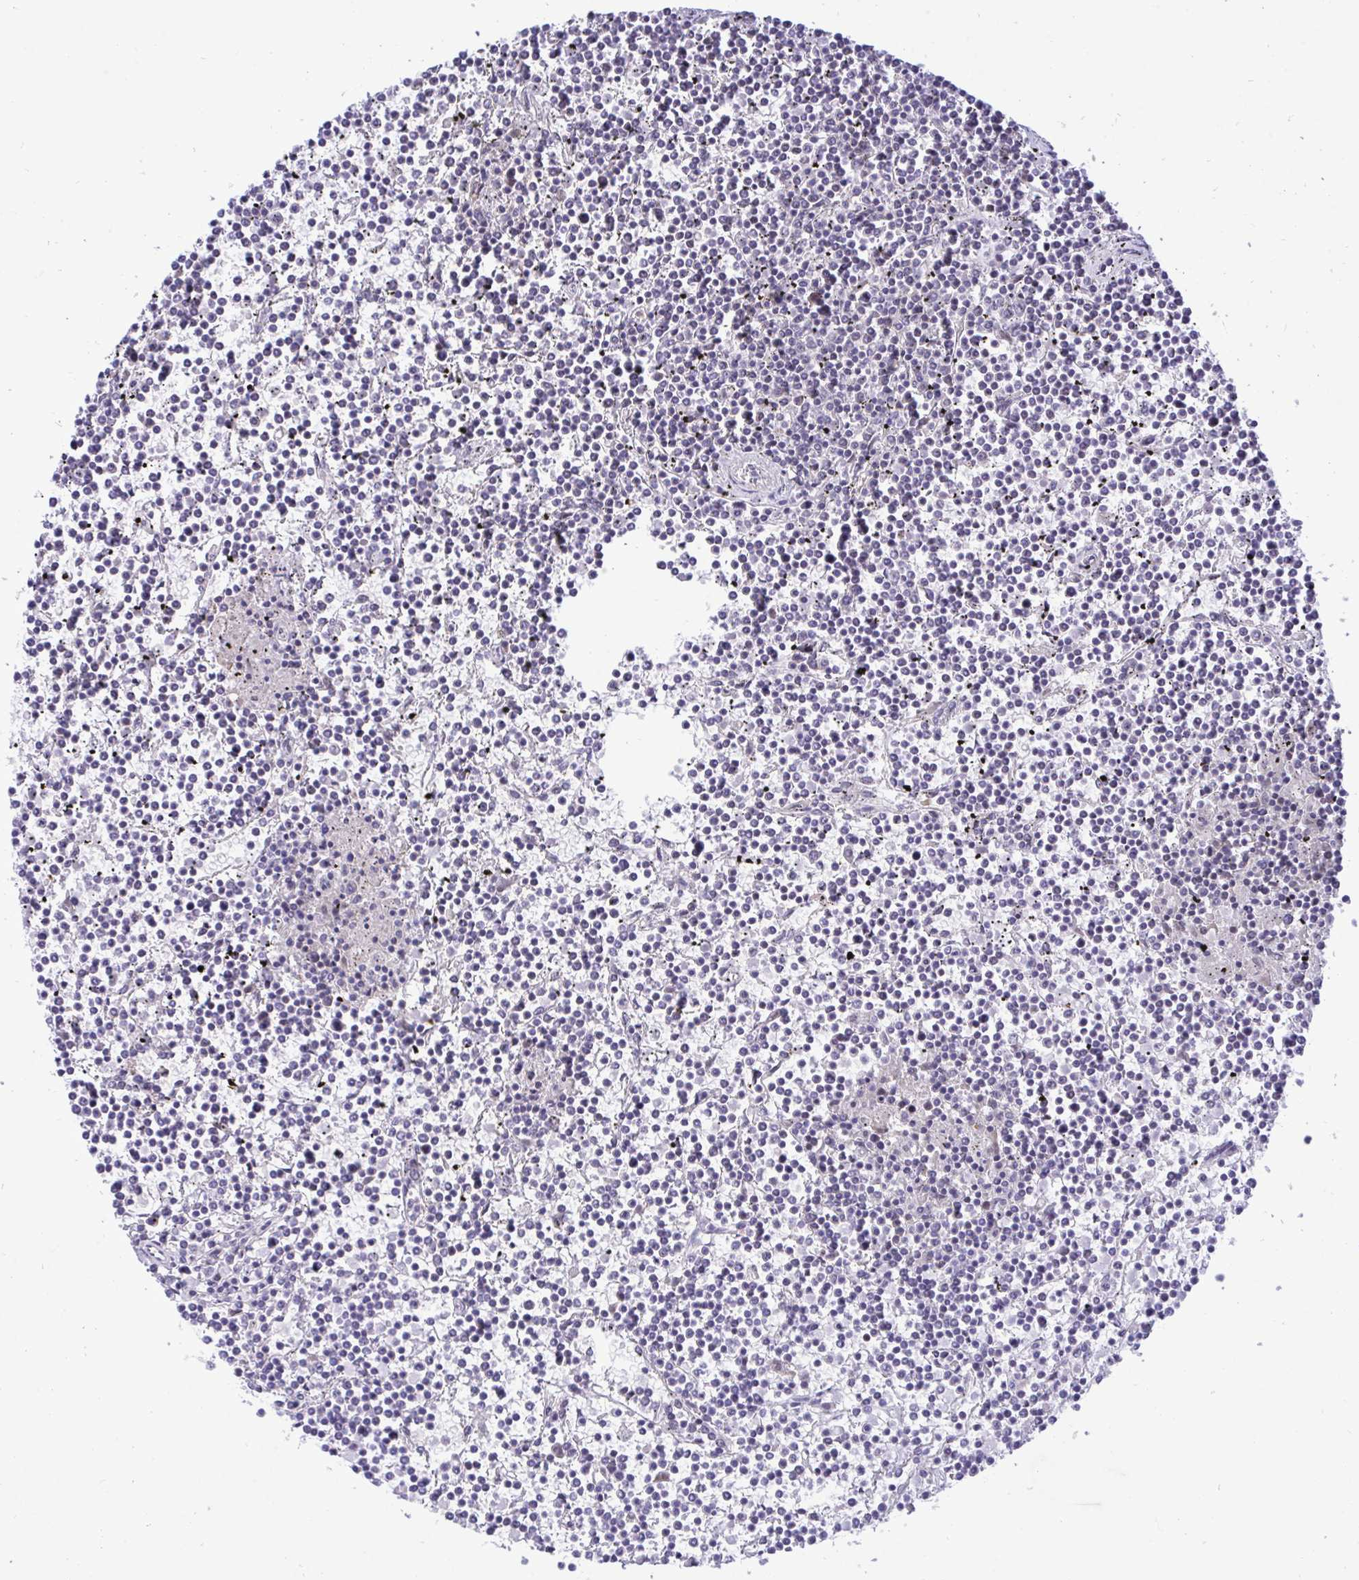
{"staining": {"intensity": "negative", "quantity": "none", "location": "none"}, "tissue": "lymphoma", "cell_type": "Tumor cells", "image_type": "cancer", "snomed": [{"axis": "morphology", "description": "Malignant lymphoma, non-Hodgkin's type, Low grade"}, {"axis": "topography", "description": "Spleen"}], "caption": "An immunohistochemistry (IHC) photomicrograph of low-grade malignant lymphoma, non-Hodgkin's type is shown. There is no staining in tumor cells of low-grade malignant lymphoma, non-Hodgkin's type. (Brightfield microscopy of DAB immunohistochemistry at high magnification).", "gene": "EPOP", "patient": {"sex": "female", "age": 19}}